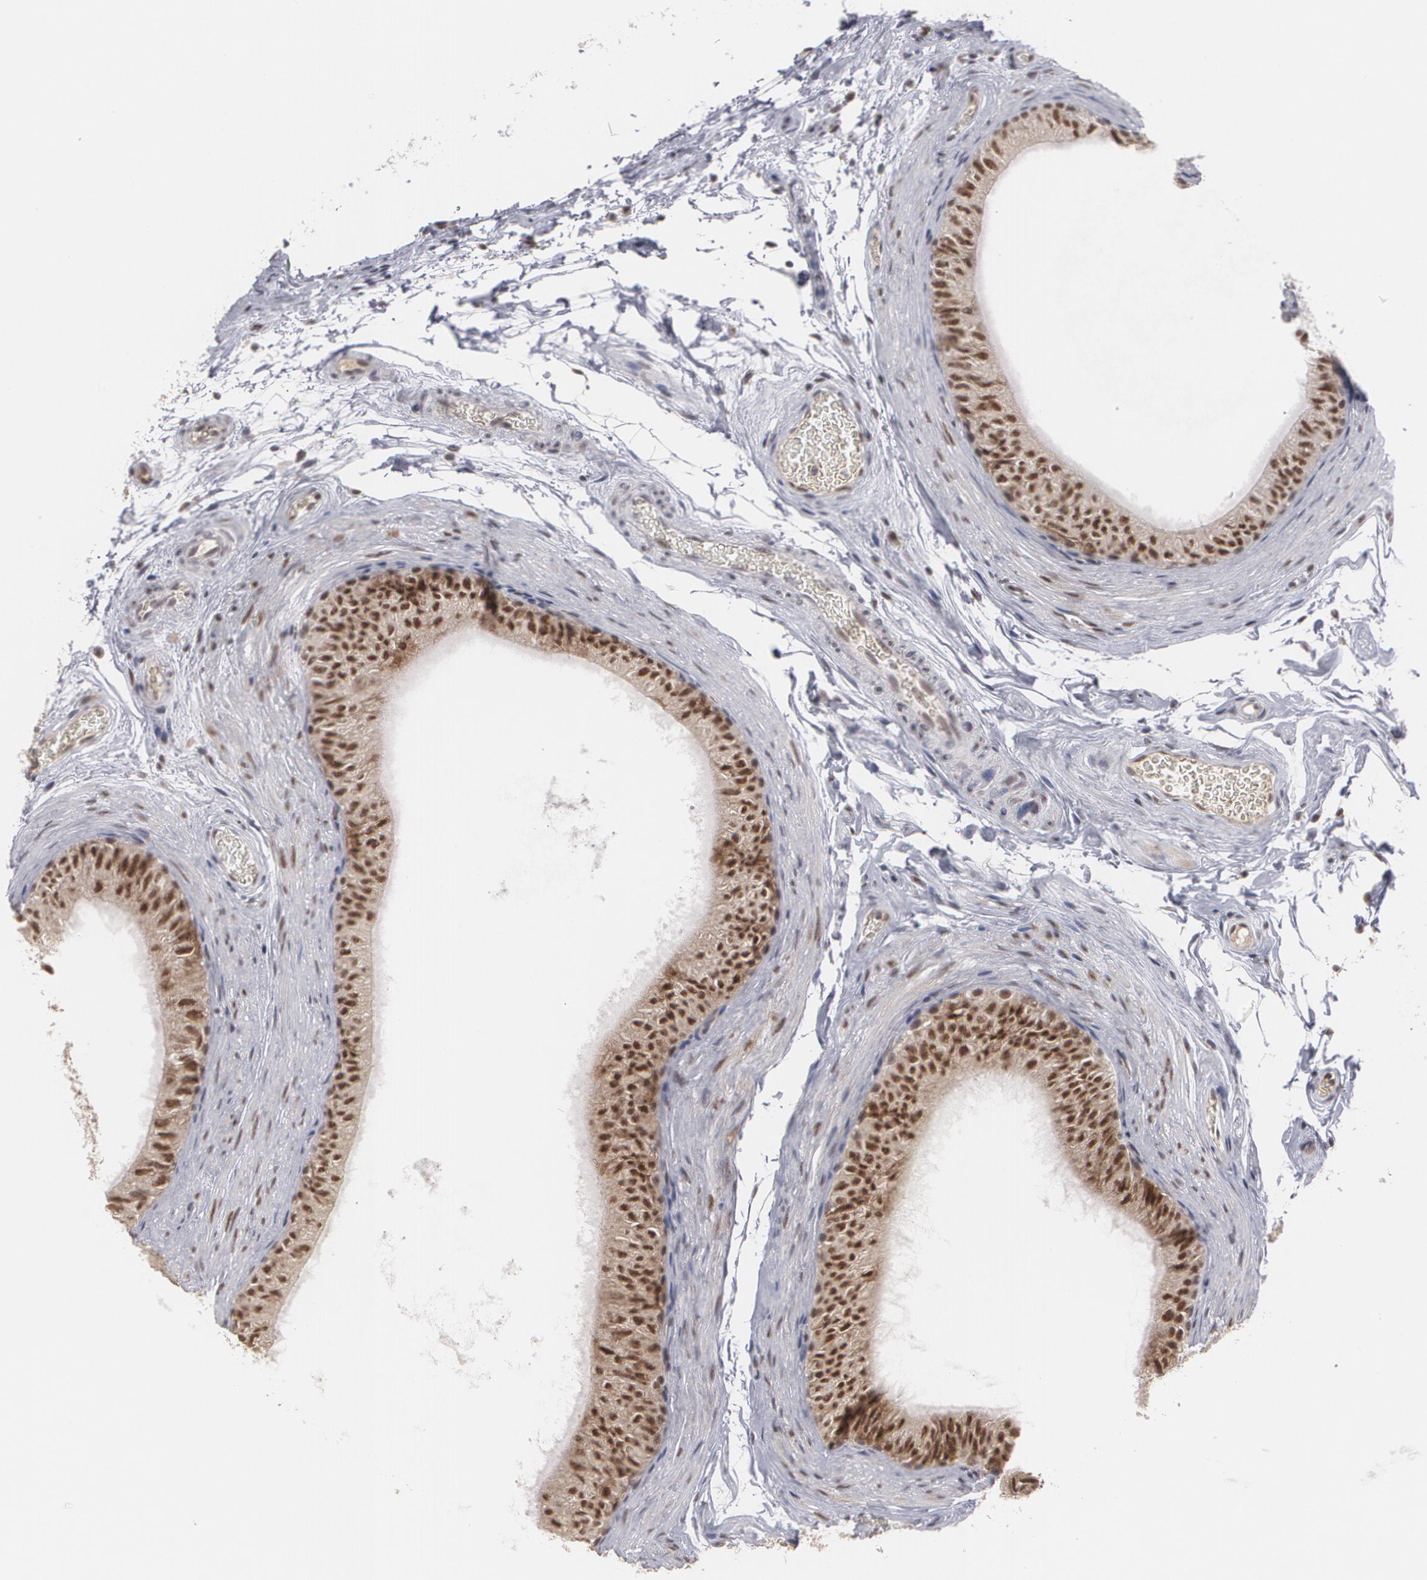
{"staining": {"intensity": "strong", "quantity": ">75%", "location": "nuclear"}, "tissue": "epididymis", "cell_type": "Glandular cells", "image_type": "normal", "snomed": [{"axis": "morphology", "description": "Normal tissue, NOS"}, {"axis": "topography", "description": "Testis"}, {"axis": "topography", "description": "Epididymis"}], "caption": "Protein expression by IHC demonstrates strong nuclear expression in approximately >75% of glandular cells in benign epididymis. The staining was performed using DAB, with brown indicating positive protein expression. Nuclei are stained blue with hematoxylin.", "gene": "INTS6L", "patient": {"sex": "male", "age": 36}}